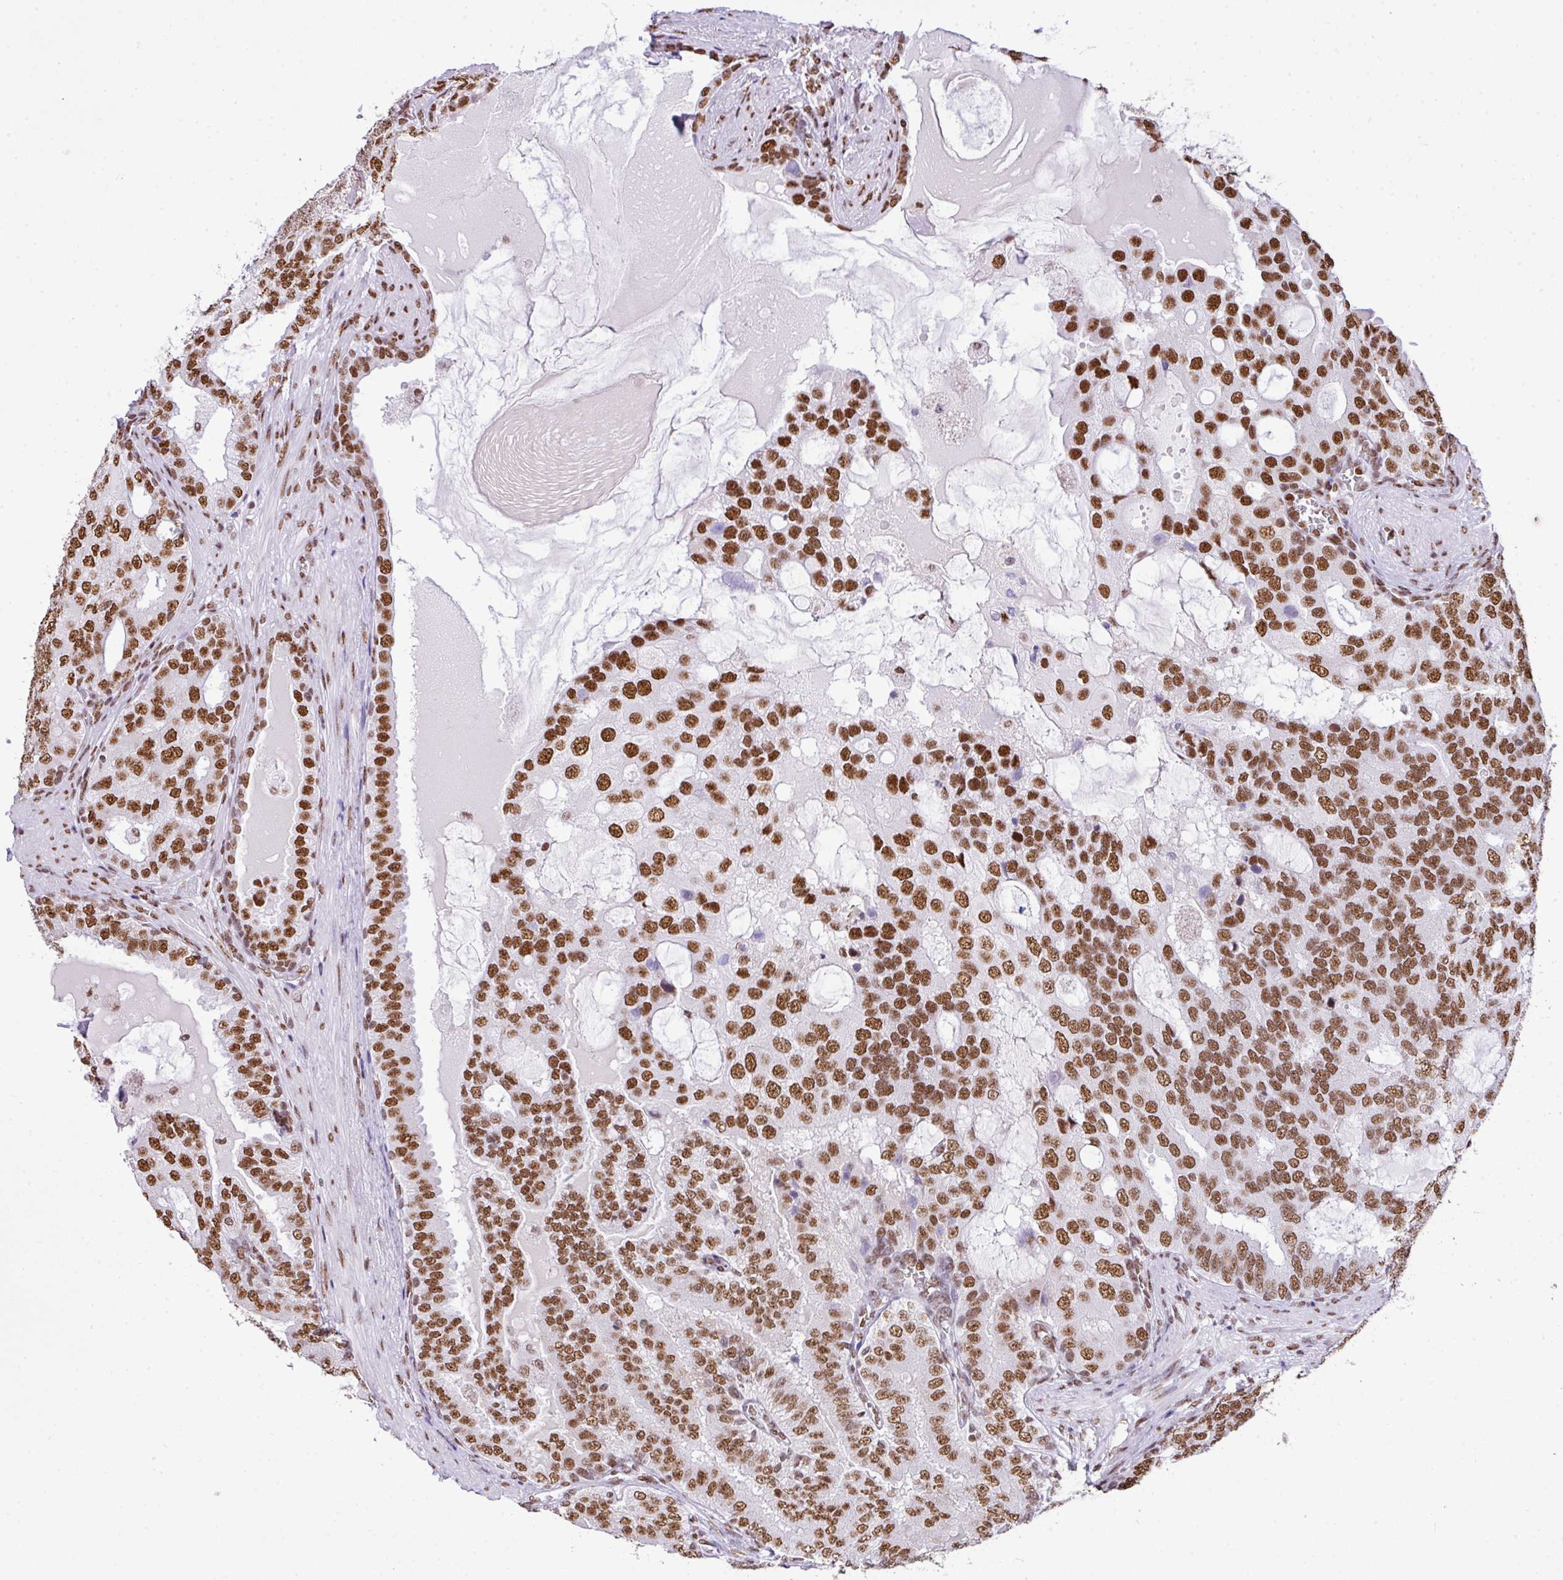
{"staining": {"intensity": "moderate", "quantity": ">75%", "location": "nuclear"}, "tissue": "prostate cancer", "cell_type": "Tumor cells", "image_type": "cancer", "snomed": [{"axis": "morphology", "description": "Adenocarcinoma, High grade"}, {"axis": "topography", "description": "Prostate"}], "caption": "Human prostate cancer stained with a protein marker displays moderate staining in tumor cells.", "gene": "RARG", "patient": {"sex": "male", "age": 55}}